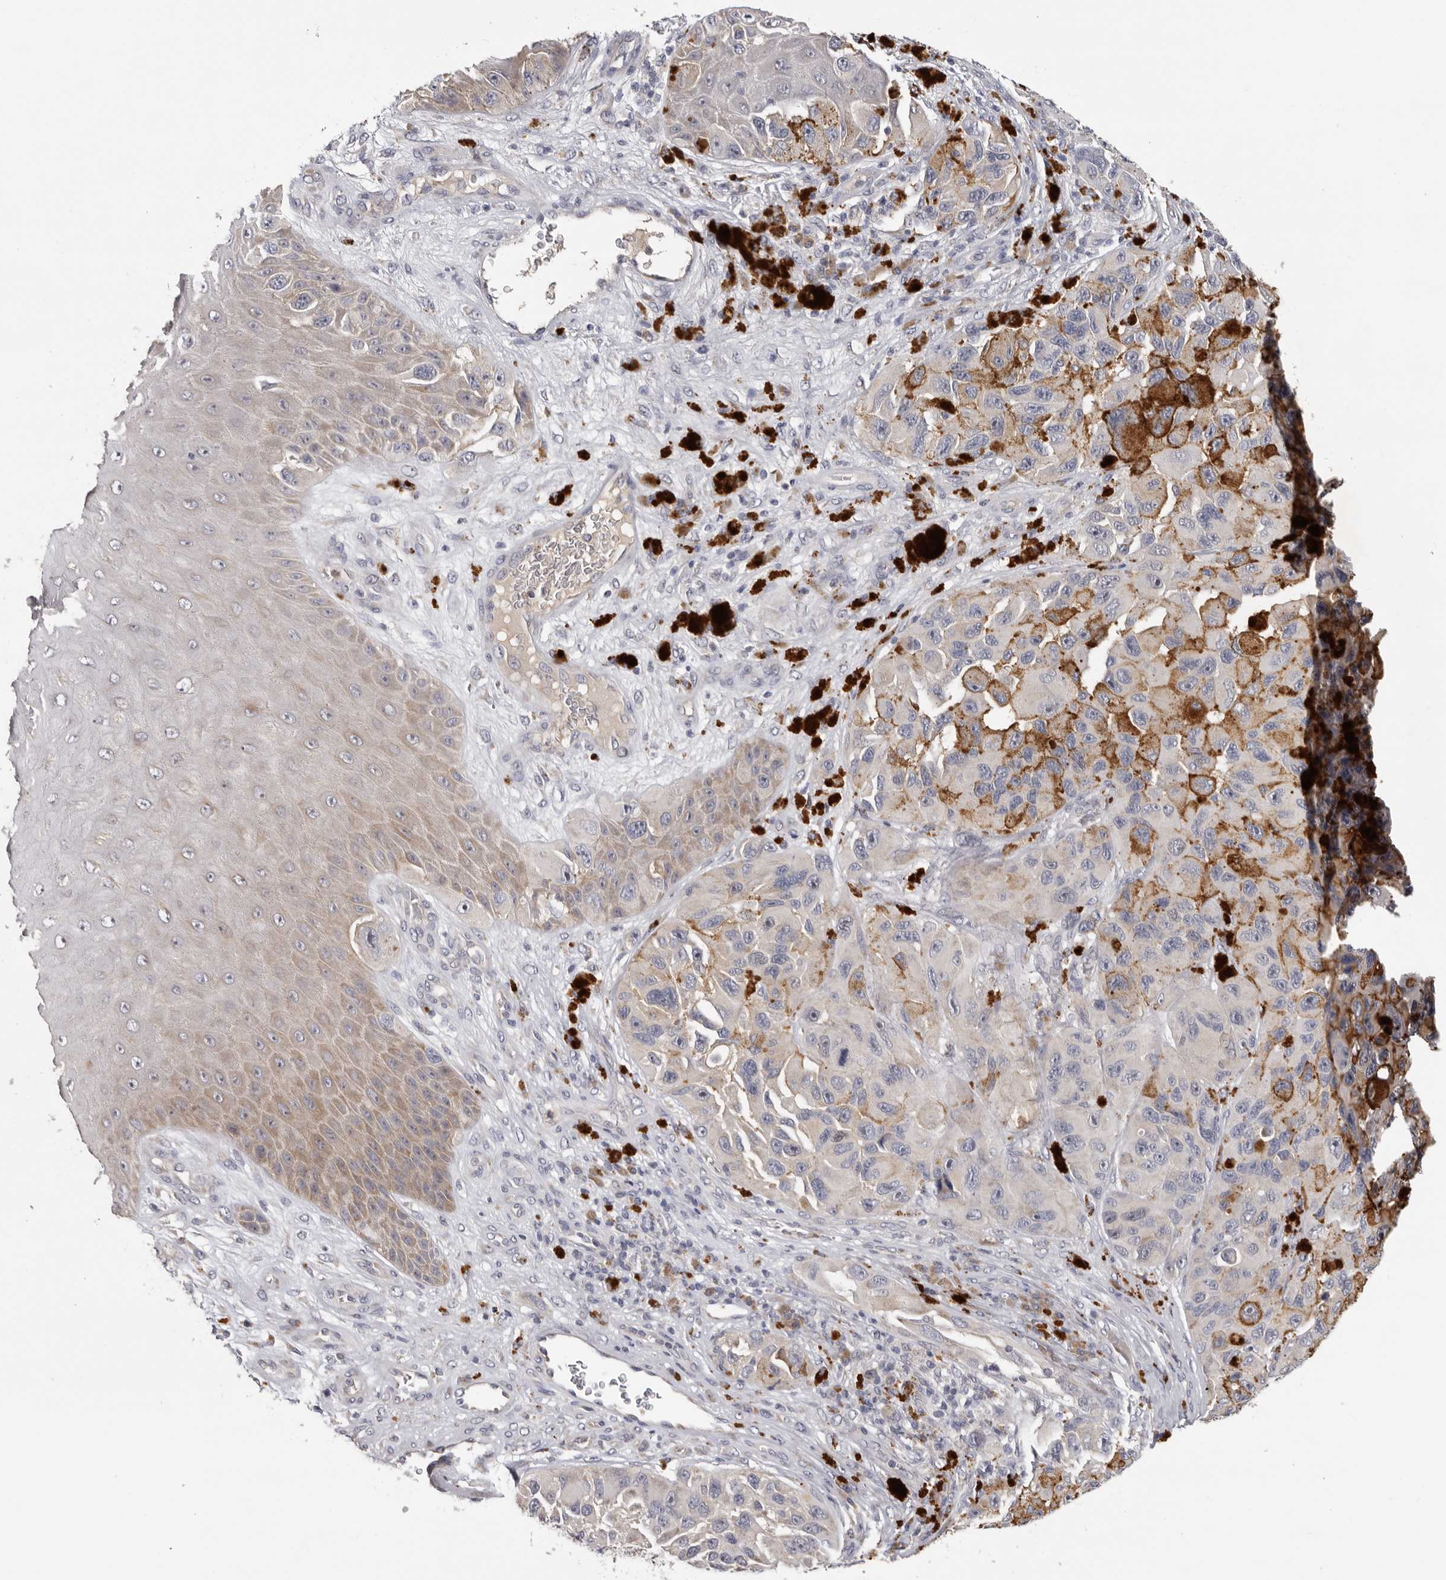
{"staining": {"intensity": "negative", "quantity": "none", "location": "none"}, "tissue": "melanoma", "cell_type": "Tumor cells", "image_type": "cancer", "snomed": [{"axis": "morphology", "description": "Malignant melanoma, NOS"}, {"axis": "topography", "description": "Skin"}], "caption": "A micrograph of malignant melanoma stained for a protein displays no brown staining in tumor cells.", "gene": "KIF2B", "patient": {"sex": "female", "age": 73}}